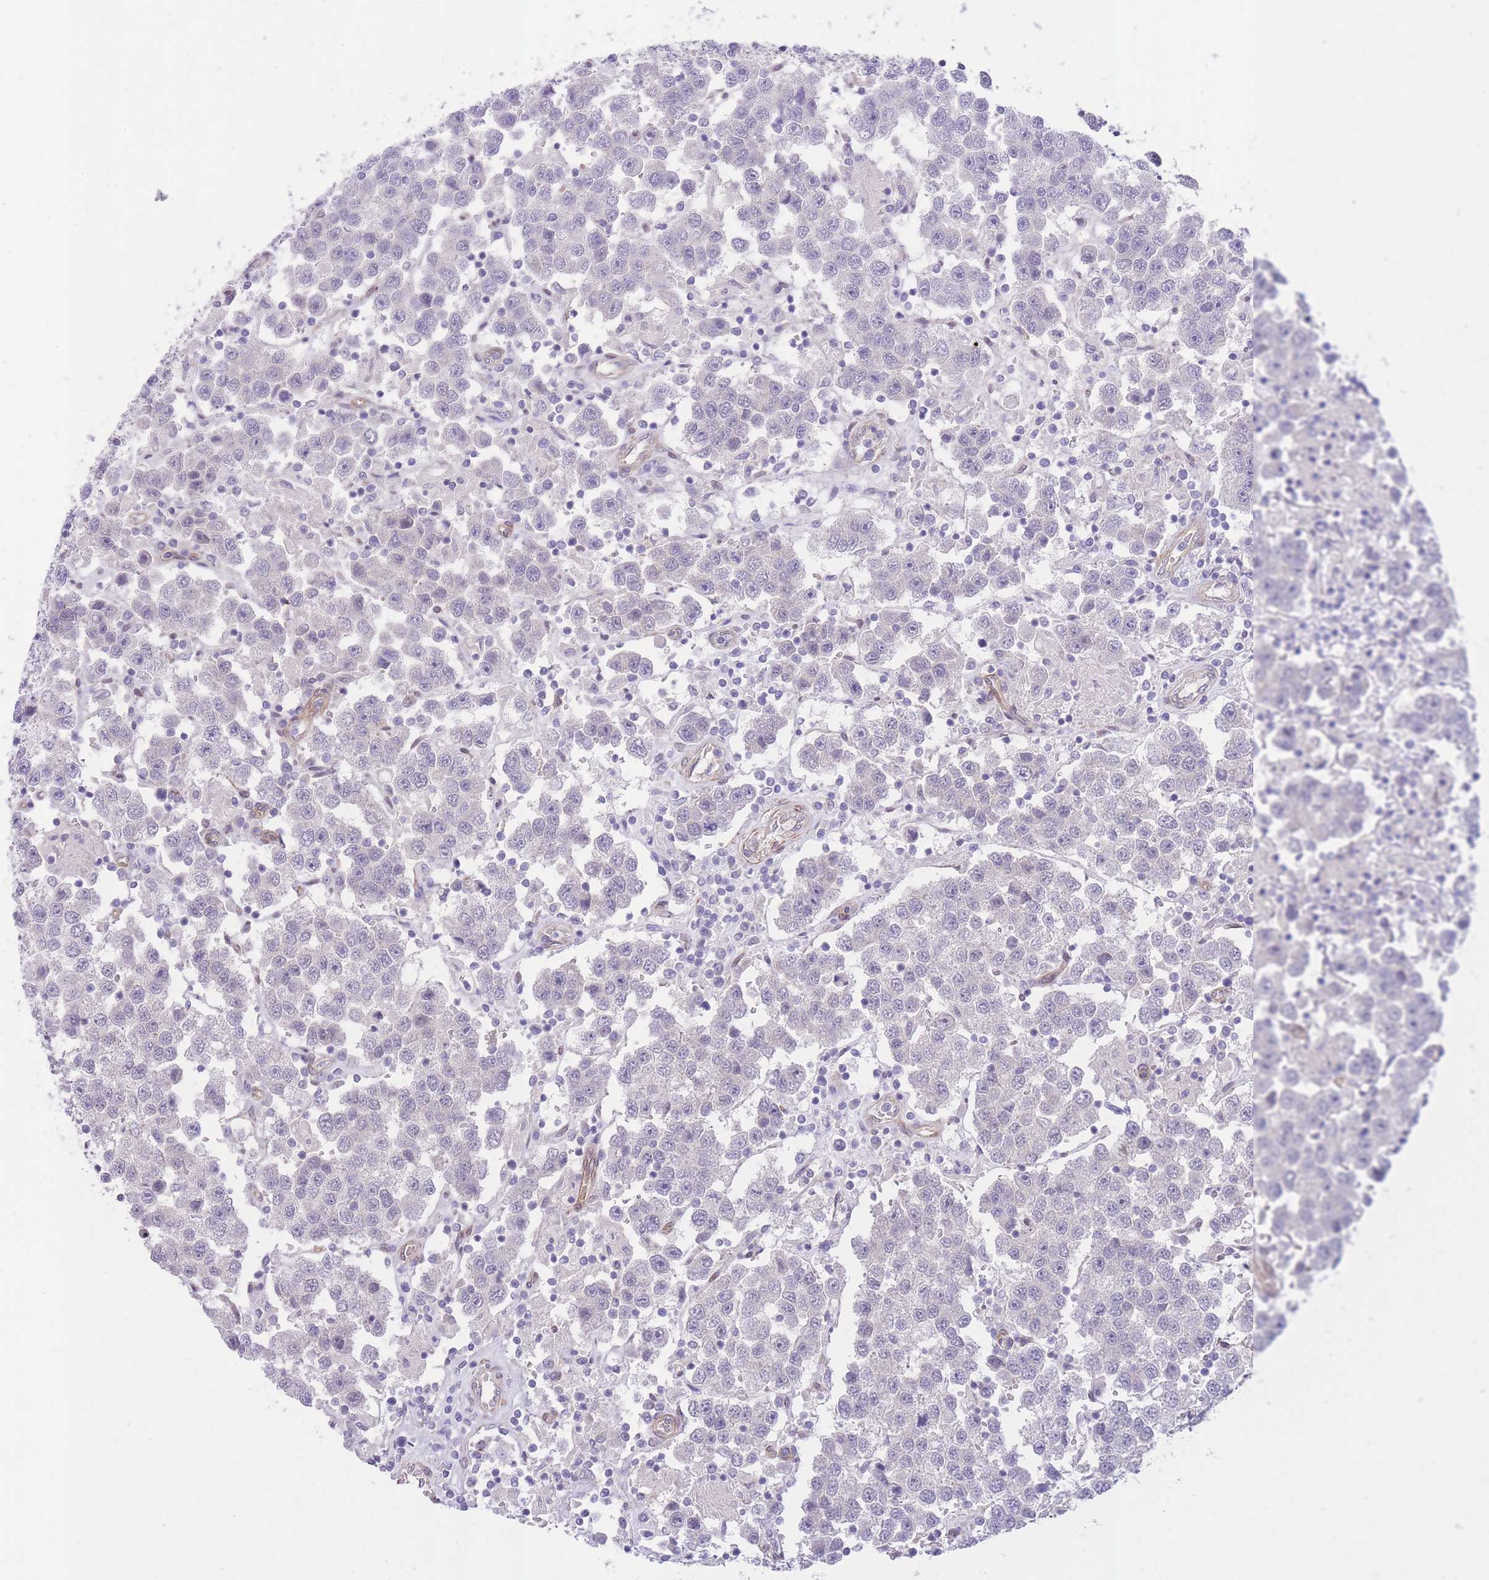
{"staining": {"intensity": "negative", "quantity": "none", "location": "none"}, "tissue": "testis cancer", "cell_type": "Tumor cells", "image_type": "cancer", "snomed": [{"axis": "morphology", "description": "Seminoma, NOS"}, {"axis": "topography", "description": "Testis"}], "caption": "This histopathology image is of testis seminoma stained with IHC to label a protein in brown with the nuclei are counter-stained blue. There is no expression in tumor cells.", "gene": "QTRT1", "patient": {"sex": "male", "age": 37}}